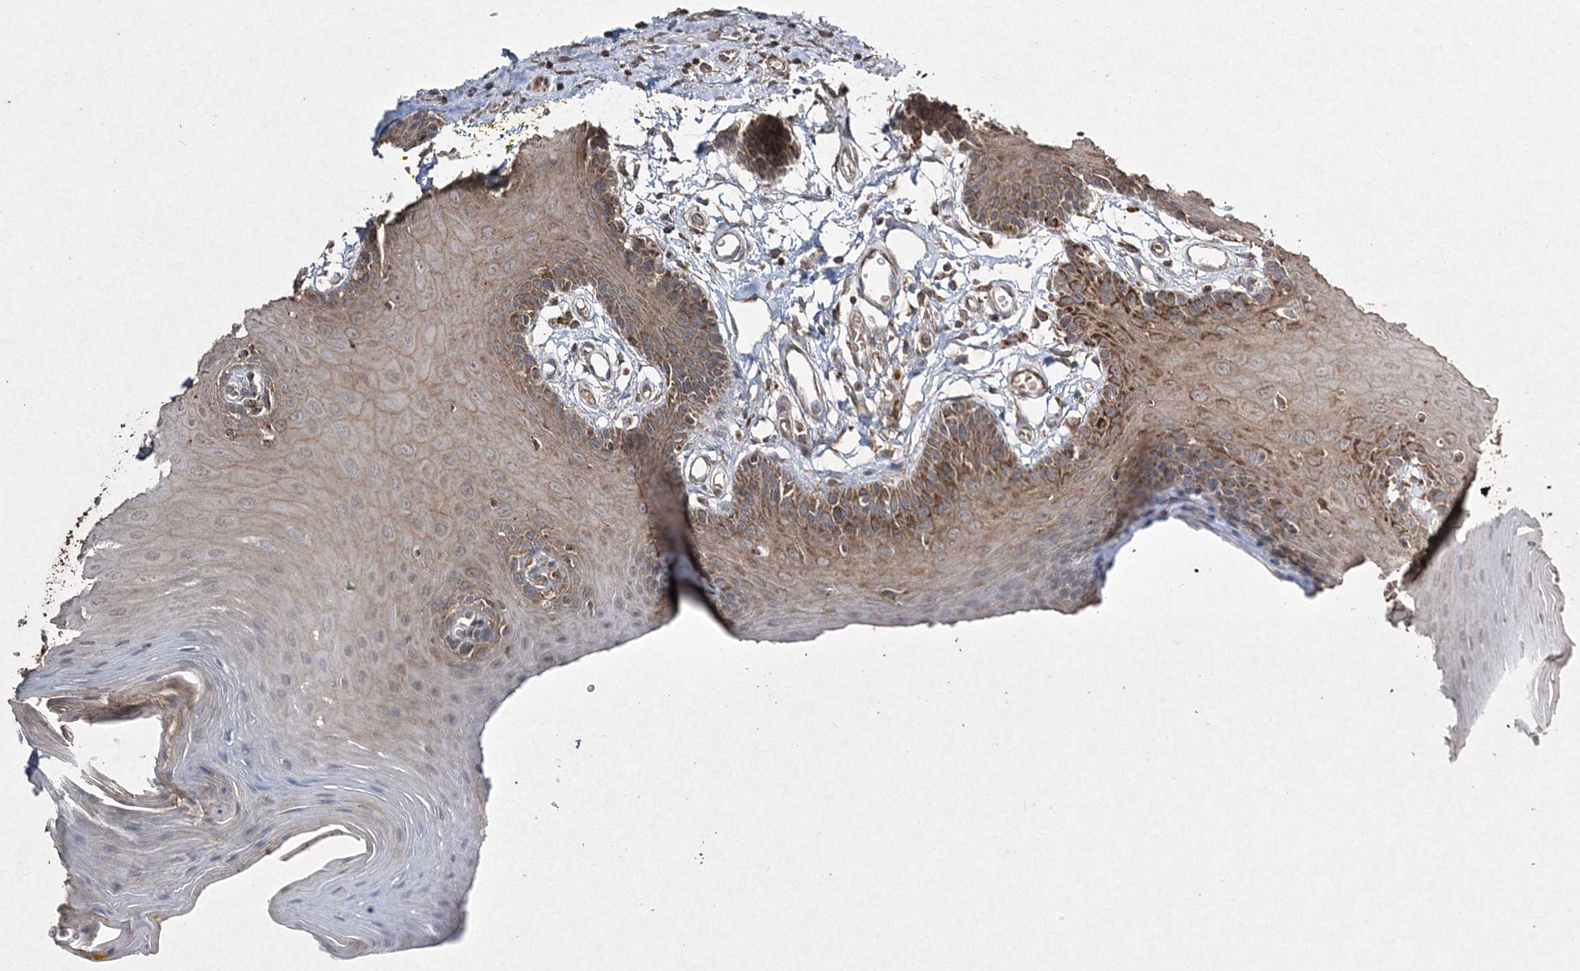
{"staining": {"intensity": "moderate", "quantity": "25%-75%", "location": "cytoplasmic/membranous"}, "tissue": "oral mucosa", "cell_type": "Squamous epithelial cells", "image_type": "normal", "snomed": [{"axis": "morphology", "description": "Normal tissue, NOS"}, {"axis": "morphology", "description": "Squamous cell carcinoma, NOS"}, {"axis": "topography", "description": "Skeletal muscle"}, {"axis": "topography", "description": "Oral tissue"}, {"axis": "topography", "description": "Salivary gland"}, {"axis": "topography", "description": "Head-Neck"}], "caption": "A photomicrograph showing moderate cytoplasmic/membranous expression in about 25%-75% of squamous epithelial cells in unremarkable oral mucosa, as visualized by brown immunohistochemical staining.", "gene": "GRSF1", "patient": {"sex": "male", "age": 54}}